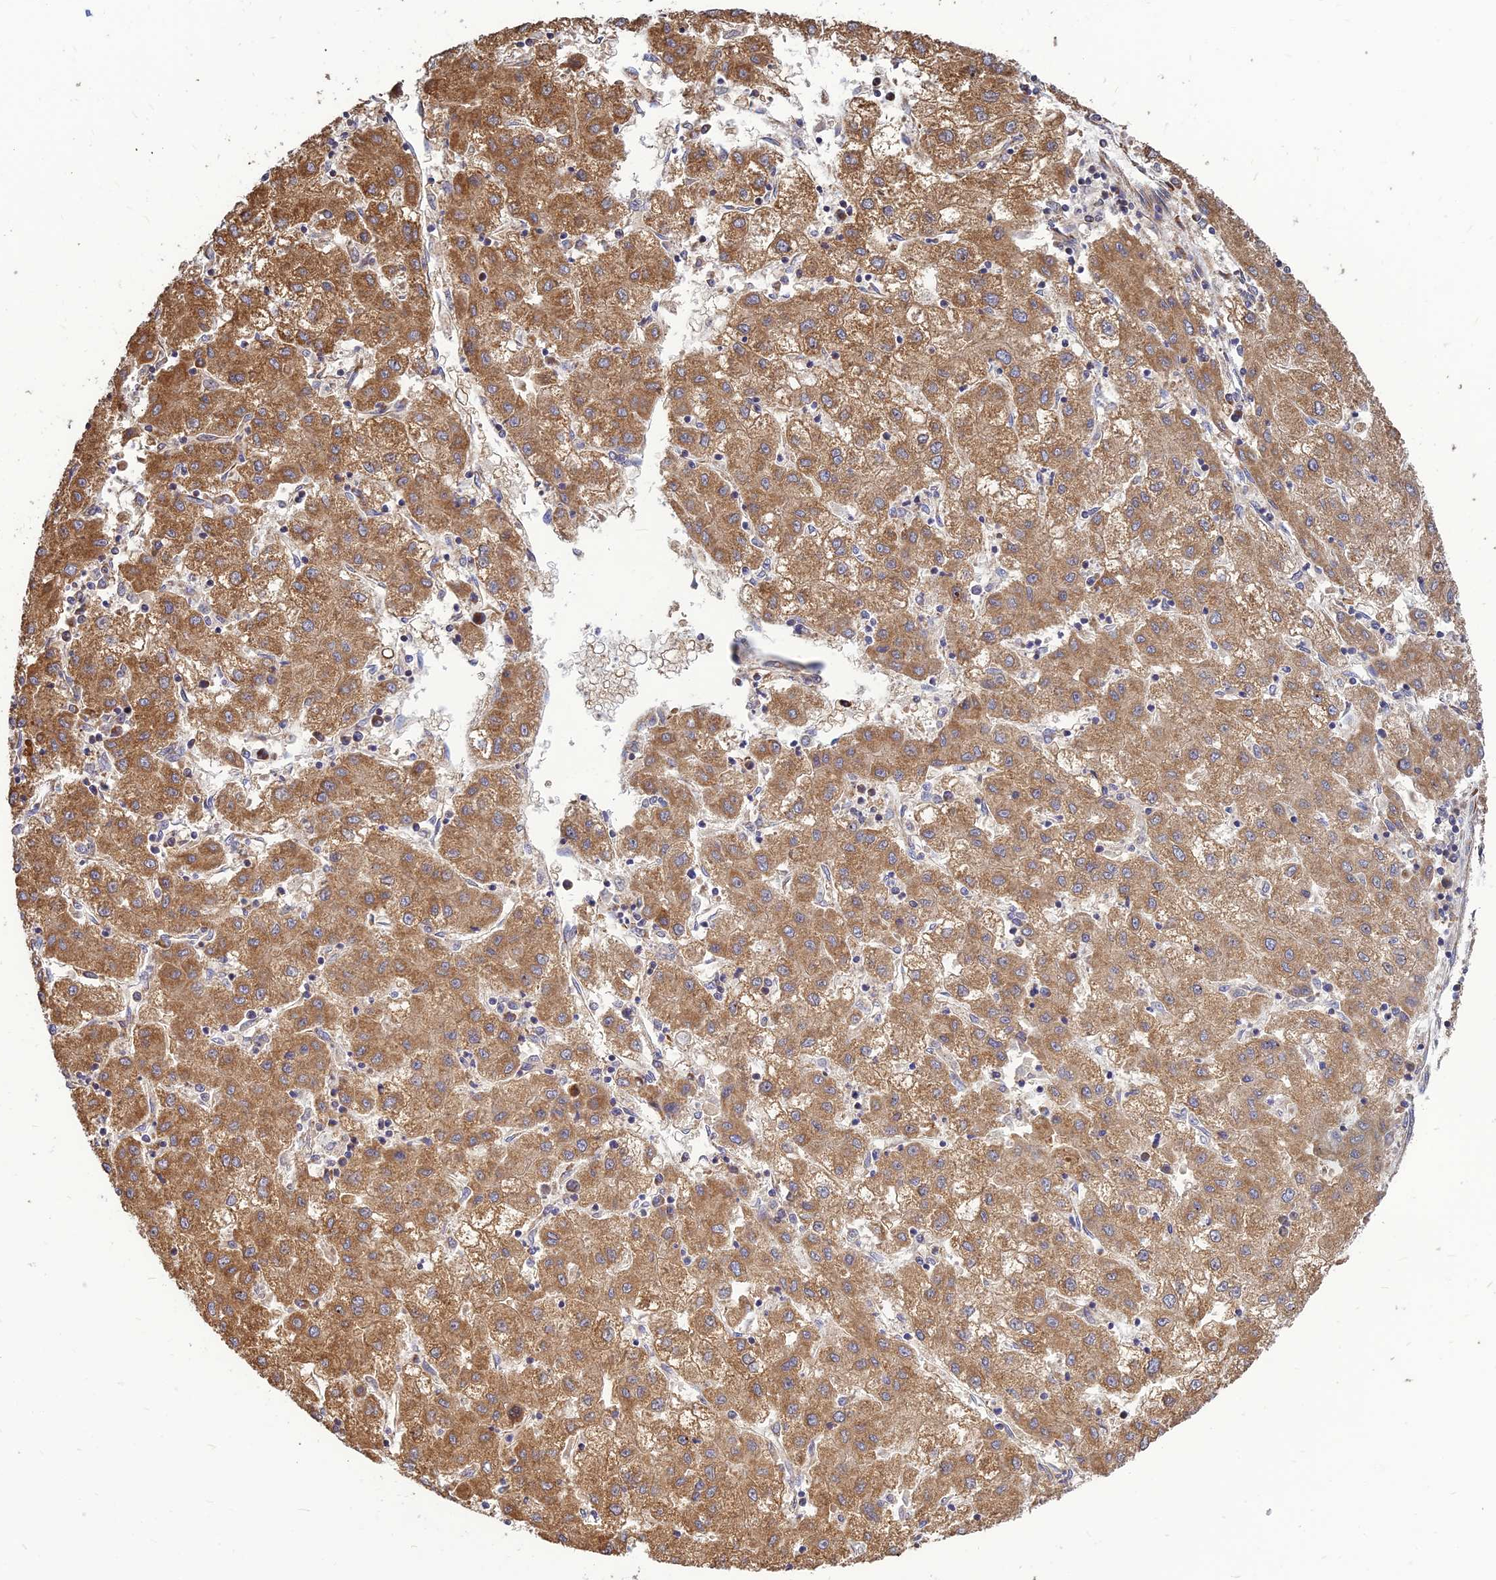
{"staining": {"intensity": "moderate", "quantity": ">75%", "location": "cytoplasmic/membranous"}, "tissue": "liver cancer", "cell_type": "Tumor cells", "image_type": "cancer", "snomed": [{"axis": "morphology", "description": "Carcinoma, Hepatocellular, NOS"}, {"axis": "topography", "description": "Liver"}], "caption": "A micrograph of hepatocellular carcinoma (liver) stained for a protein reveals moderate cytoplasmic/membranous brown staining in tumor cells. The staining is performed using DAB brown chromogen to label protein expression. The nuclei are counter-stained blue using hematoxylin.", "gene": "THUMPD2", "patient": {"sex": "male", "age": 72}}